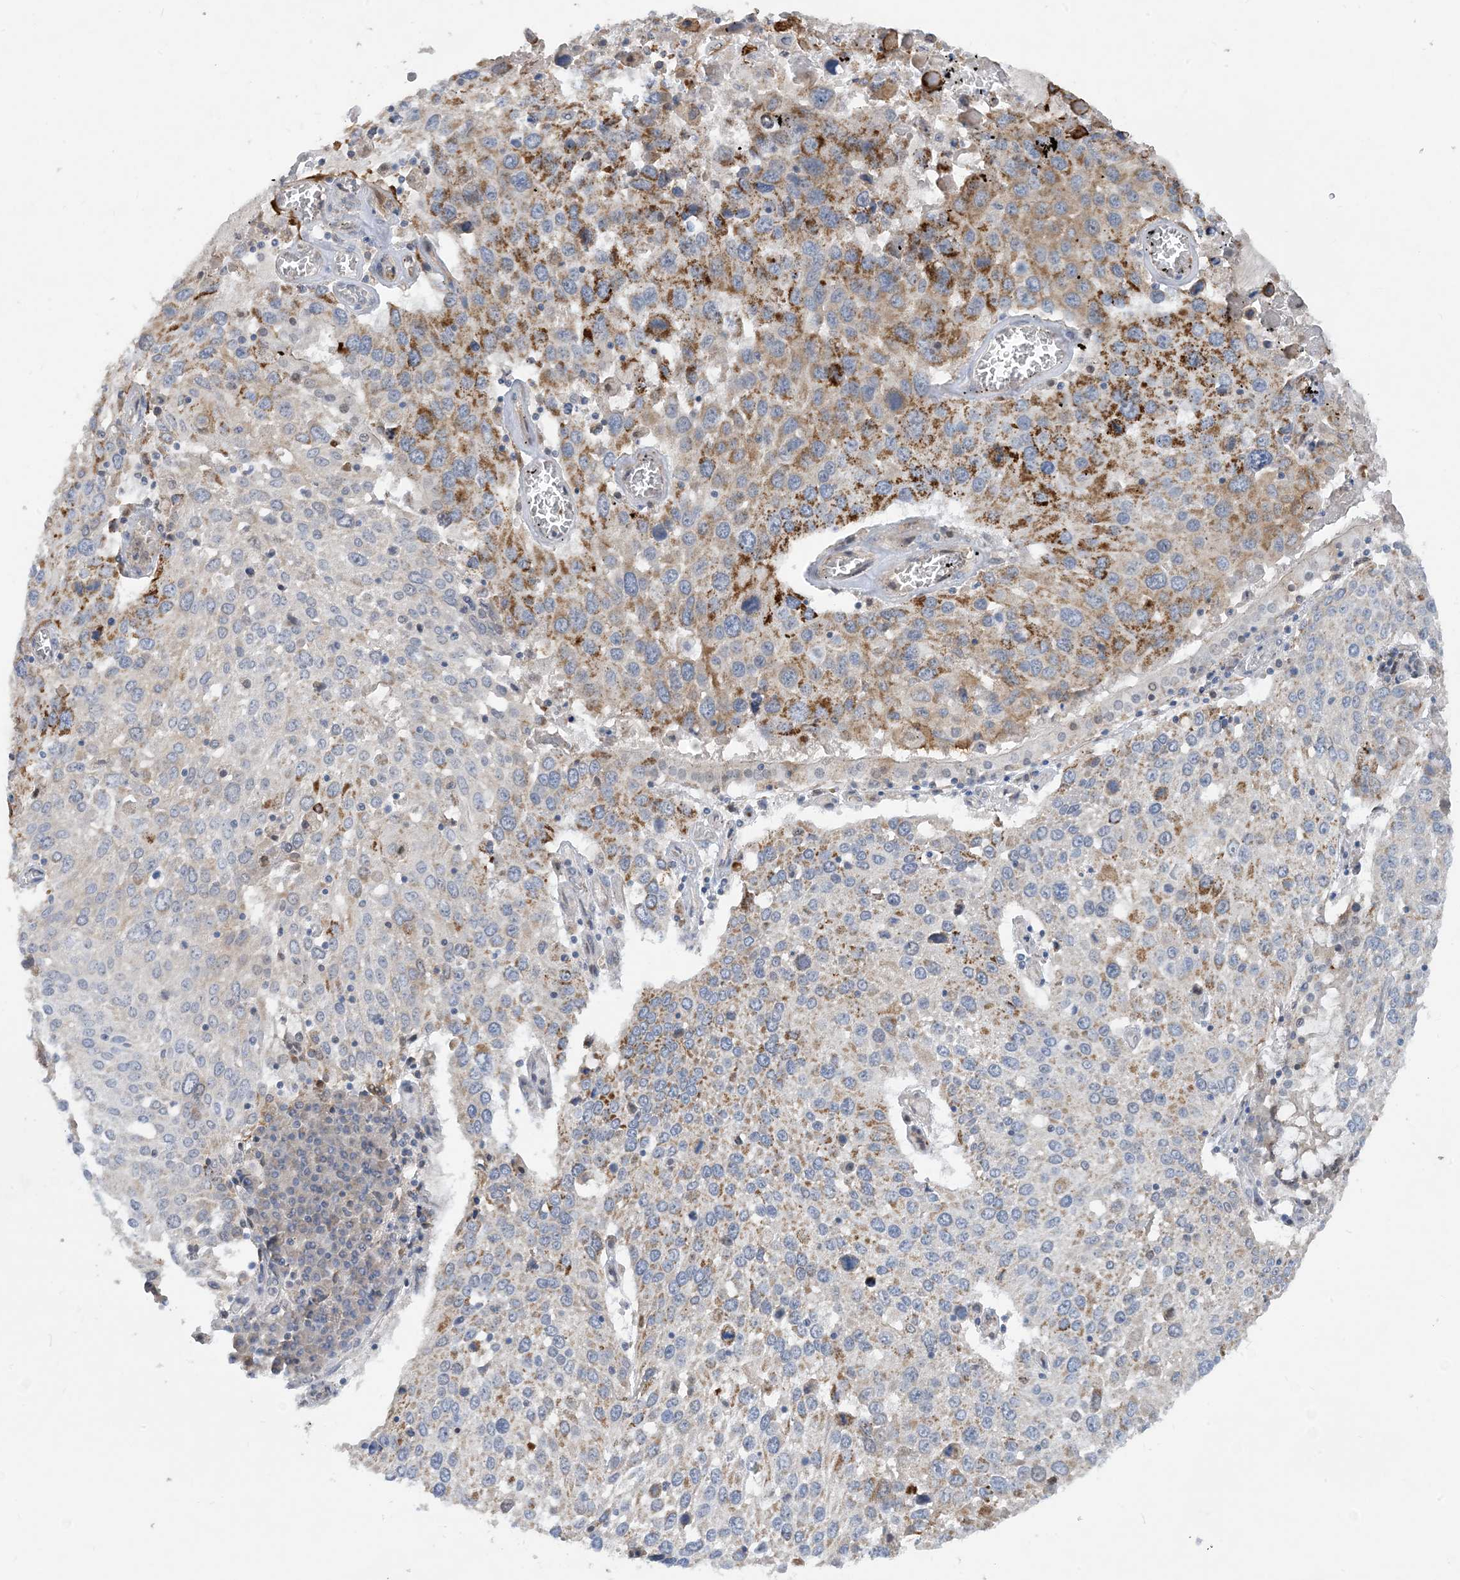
{"staining": {"intensity": "moderate", "quantity": "<25%", "location": "cytoplasmic/membranous"}, "tissue": "lung cancer", "cell_type": "Tumor cells", "image_type": "cancer", "snomed": [{"axis": "morphology", "description": "Squamous cell carcinoma, NOS"}, {"axis": "topography", "description": "Lung"}], "caption": "High-magnification brightfield microscopy of lung squamous cell carcinoma stained with DAB (3,3'-diaminobenzidine) (brown) and counterstained with hematoxylin (blue). tumor cells exhibit moderate cytoplasmic/membranous staining is present in approximately<25% of cells.", "gene": "EIF2A", "patient": {"sex": "male", "age": 65}}